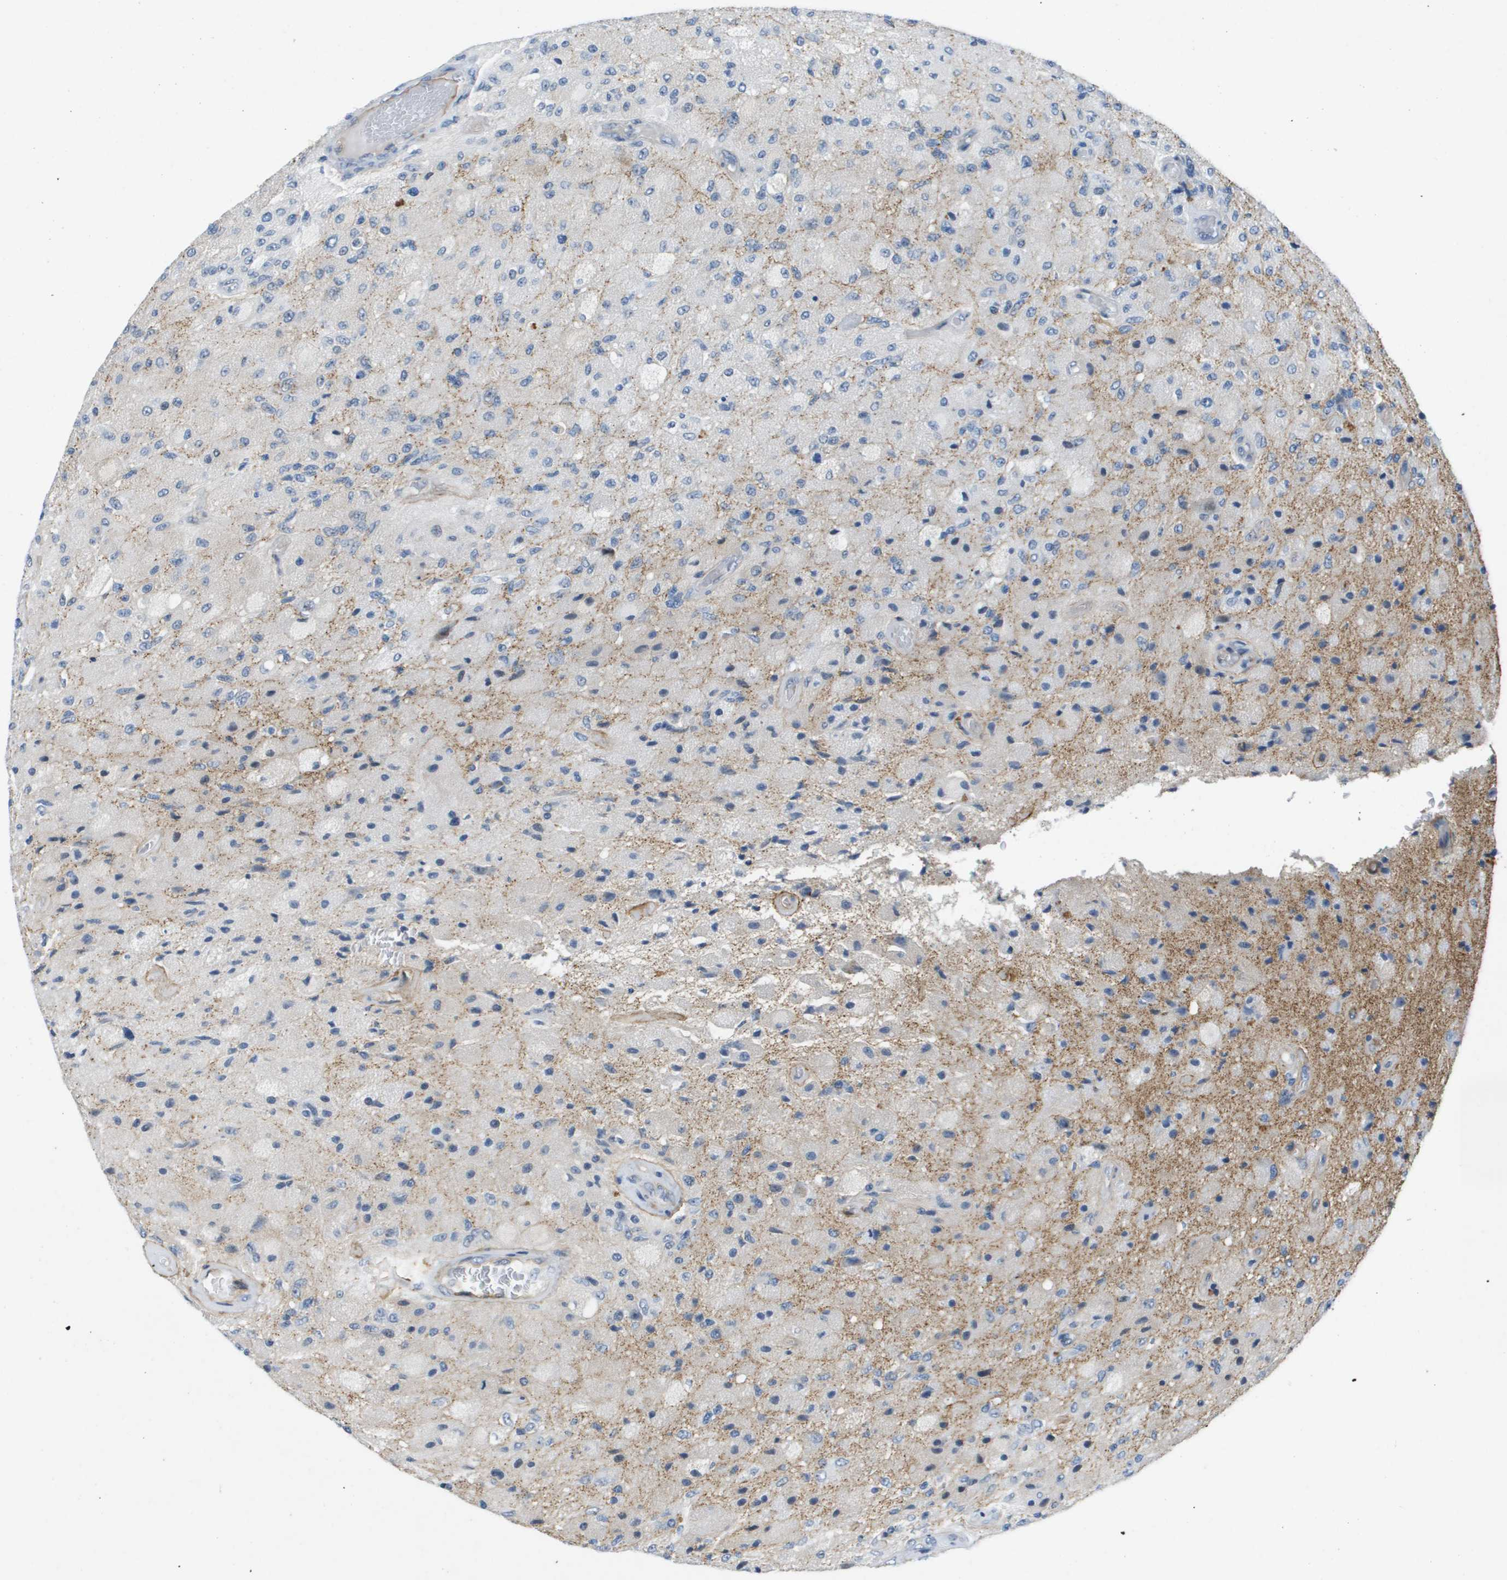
{"staining": {"intensity": "negative", "quantity": "none", "location": "none"}, "tissue": "glioma", "cell_type": "Tumor cells", "image_type": "cancer", "snomed": [{"axis": "morphology", "description": "Normal tissue, NOS"}, {"axis": "morphology", "description": "Glioma, malignant, High grade"}, {"axis": "topography", "description": "Cerebral cortex"}], "caption": "Tumor cells show no significant expression in glioma.", "gene": "ITGA6", "patient": {"sex": "male", "age": 77}}